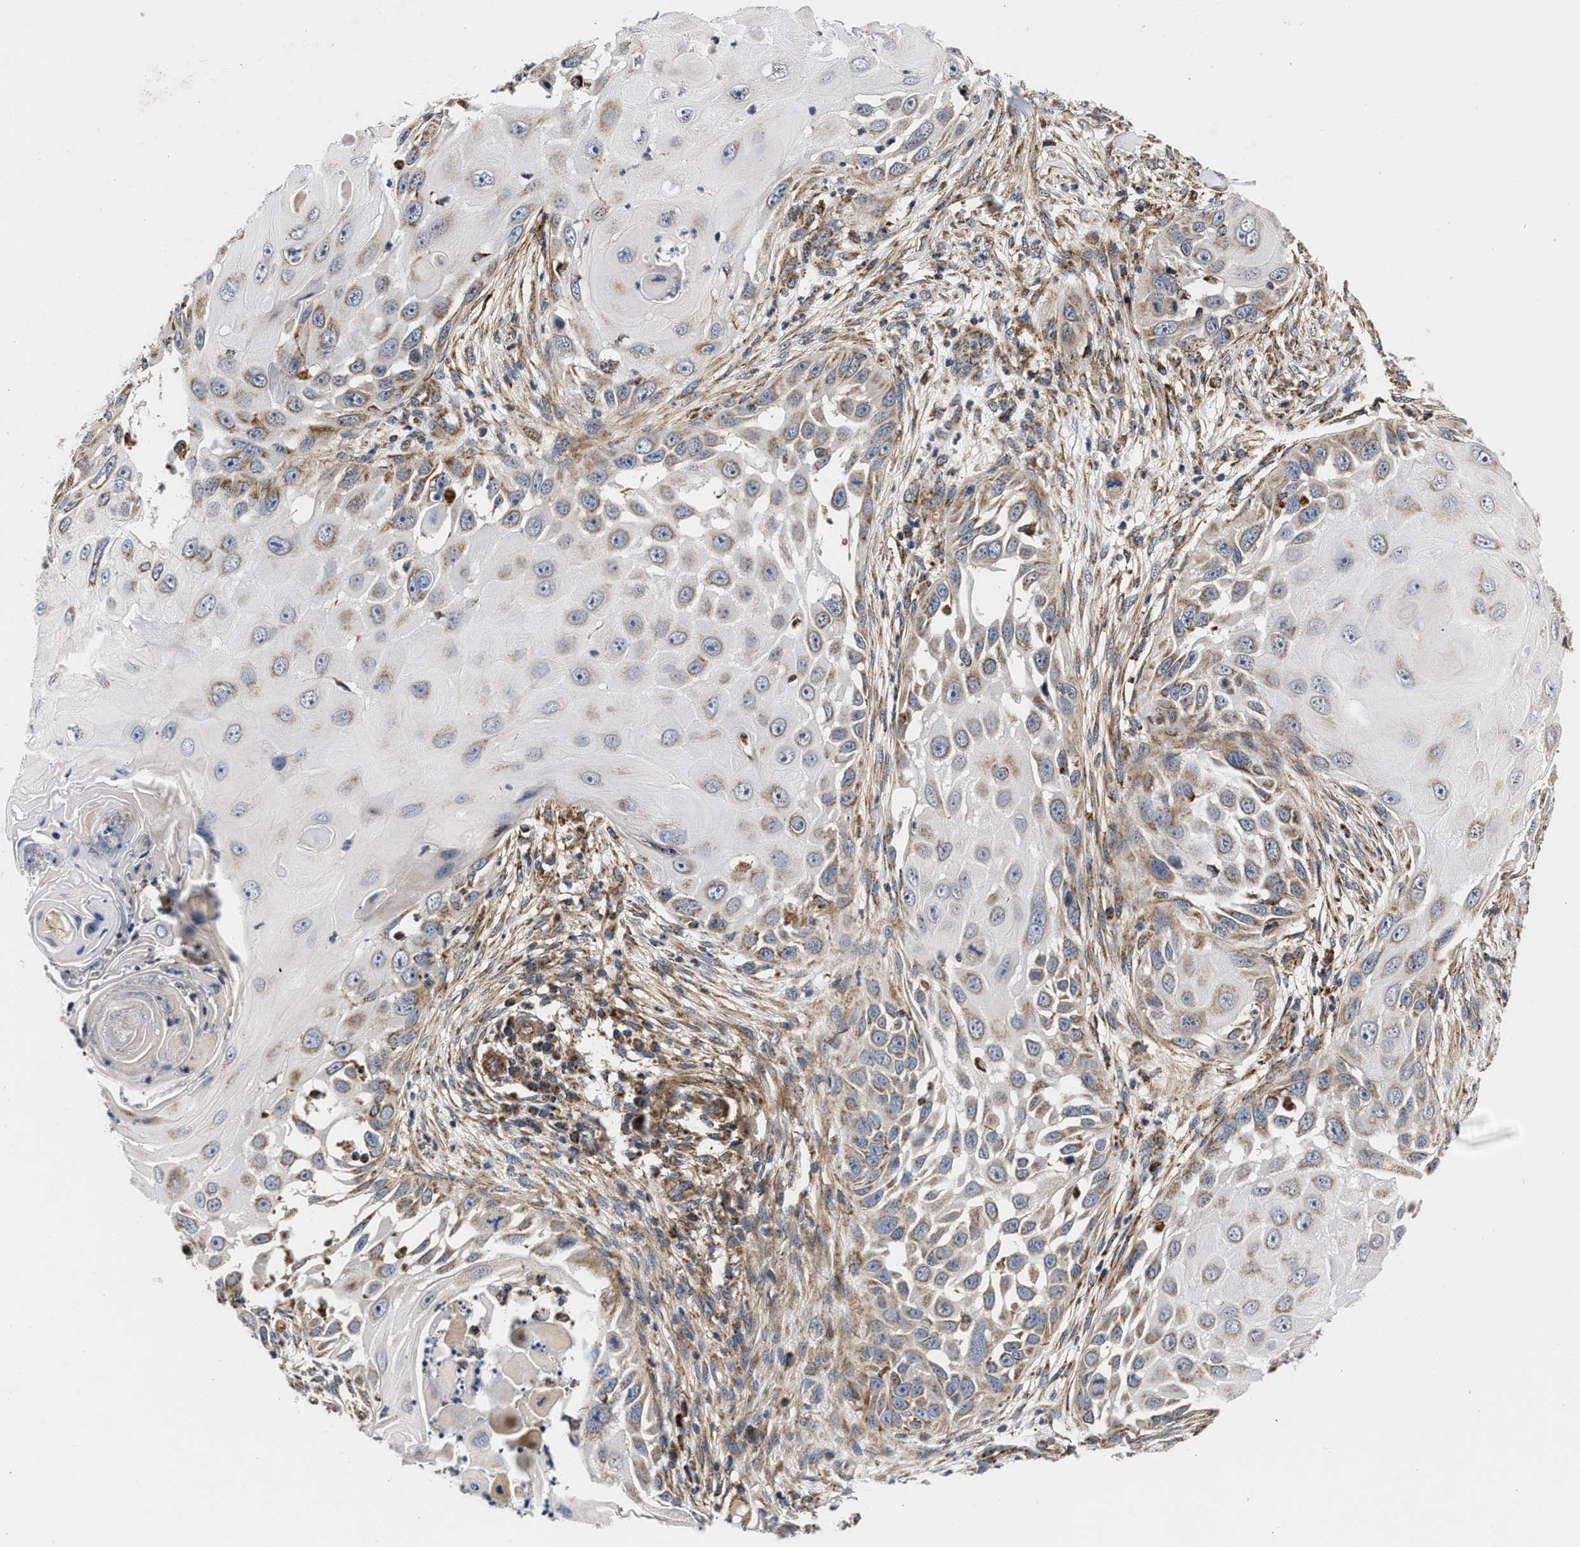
{"staining": {"intensity": "weak", "quantity": "25%-75%", "location": "cytoplasmic/membranous"}, "tissue": "skin cancer", "cell_type": "Tumor cells", "image_type": "cancer", "snomed": [{"axis": "morphology", "description": "Squamous cell carcinoma, NOS"}, {"axis": "topography", "description": "Skin"}], "caption": "Immunohistochemistry (IHC) of human skin cancer (squamous cell carcinoma) exhibits low levels of weak cytoplasmic/membranous expression in about 25%-75% of tumor cells.", "gene": "SGK1", "patient": {"sex": "female", "age": 44}}